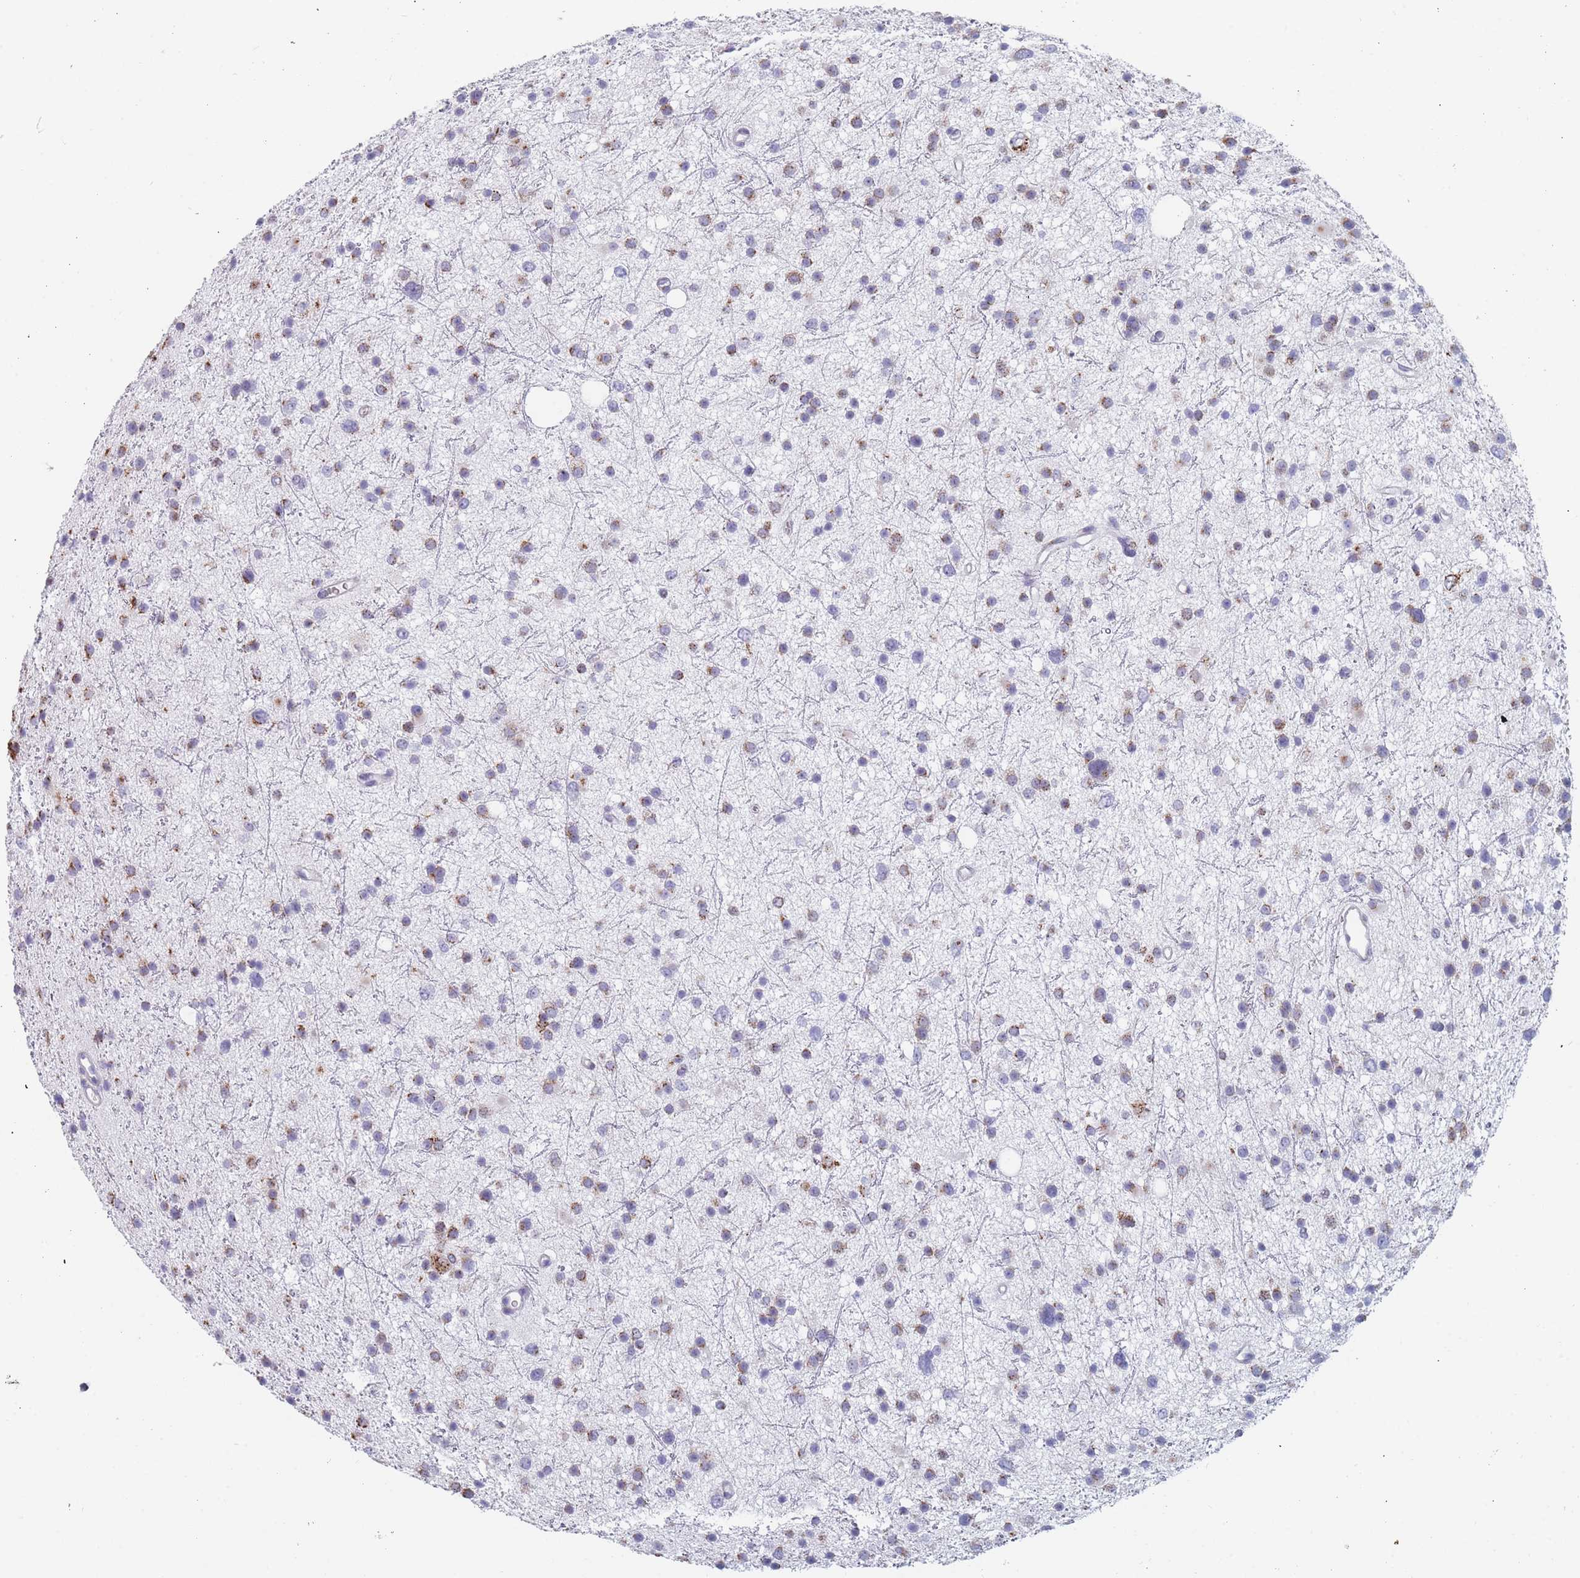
{"staining": {"intensity": "moderate", "quantity": "25%-75%", "location": "cytoplasmic/membranous"}, "tissue": "glioma", "cell_type": "Tumor cells", "image_type": "cancer", "snomed": [{"axis": "morphology", "description": "Glioma, malignant, Low grade"}, {"axis": "topography", "description": "Cerebral cortex"}], "caption": "Protein expression analysis of human malignant glioma (low-grade) reveals moderate cytoplasmic/membranous expression in approximately 25%-75% of tumor cells. Nuclei are stained in blue.", "gene": "TMED10", "patient": {"sex": "female", "age": 39}}